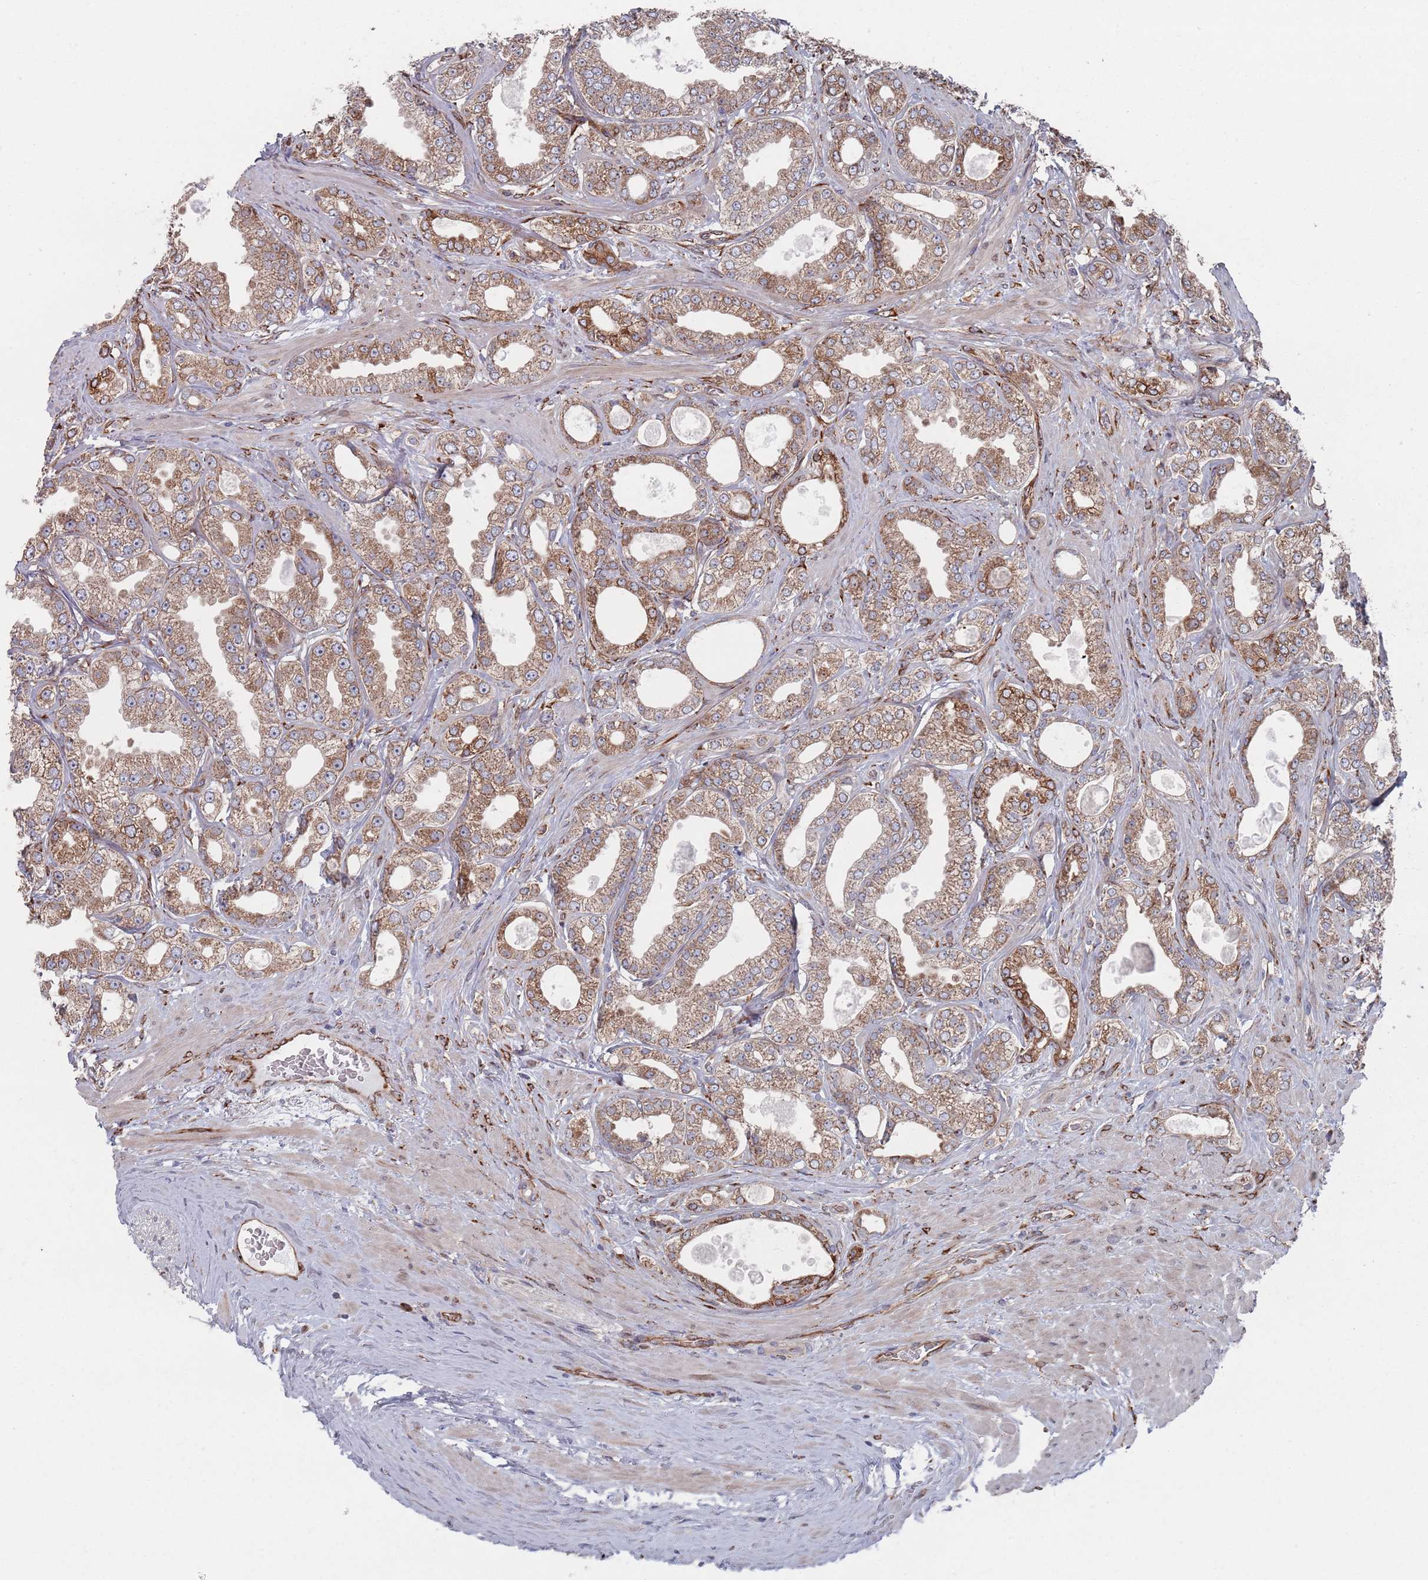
{"staining": {"intensity": "moderate", "quantity": ">75%", "location": "cytoplasmic/membranous"}, "tissue": "prostate cancer", "cell_type": "Tumor cells", "image_type": "cancer", "snomed": [{"axis": "morphology", "description": "Adenocarcinoma, Low grade"}, {"axis": "topography", "description": "Prostate"}], "caption": "Immunohistochemistry (DAB) staining of human prostate cancer demonstrates moderate cytoplasmic/membranous protein staining in approximately >75% of tumor cells. (DAB = brown stain, brightfield microscopy at high magnification).", "gene": "CCDC106", "patient": {"sex": "male", "age": 63}}